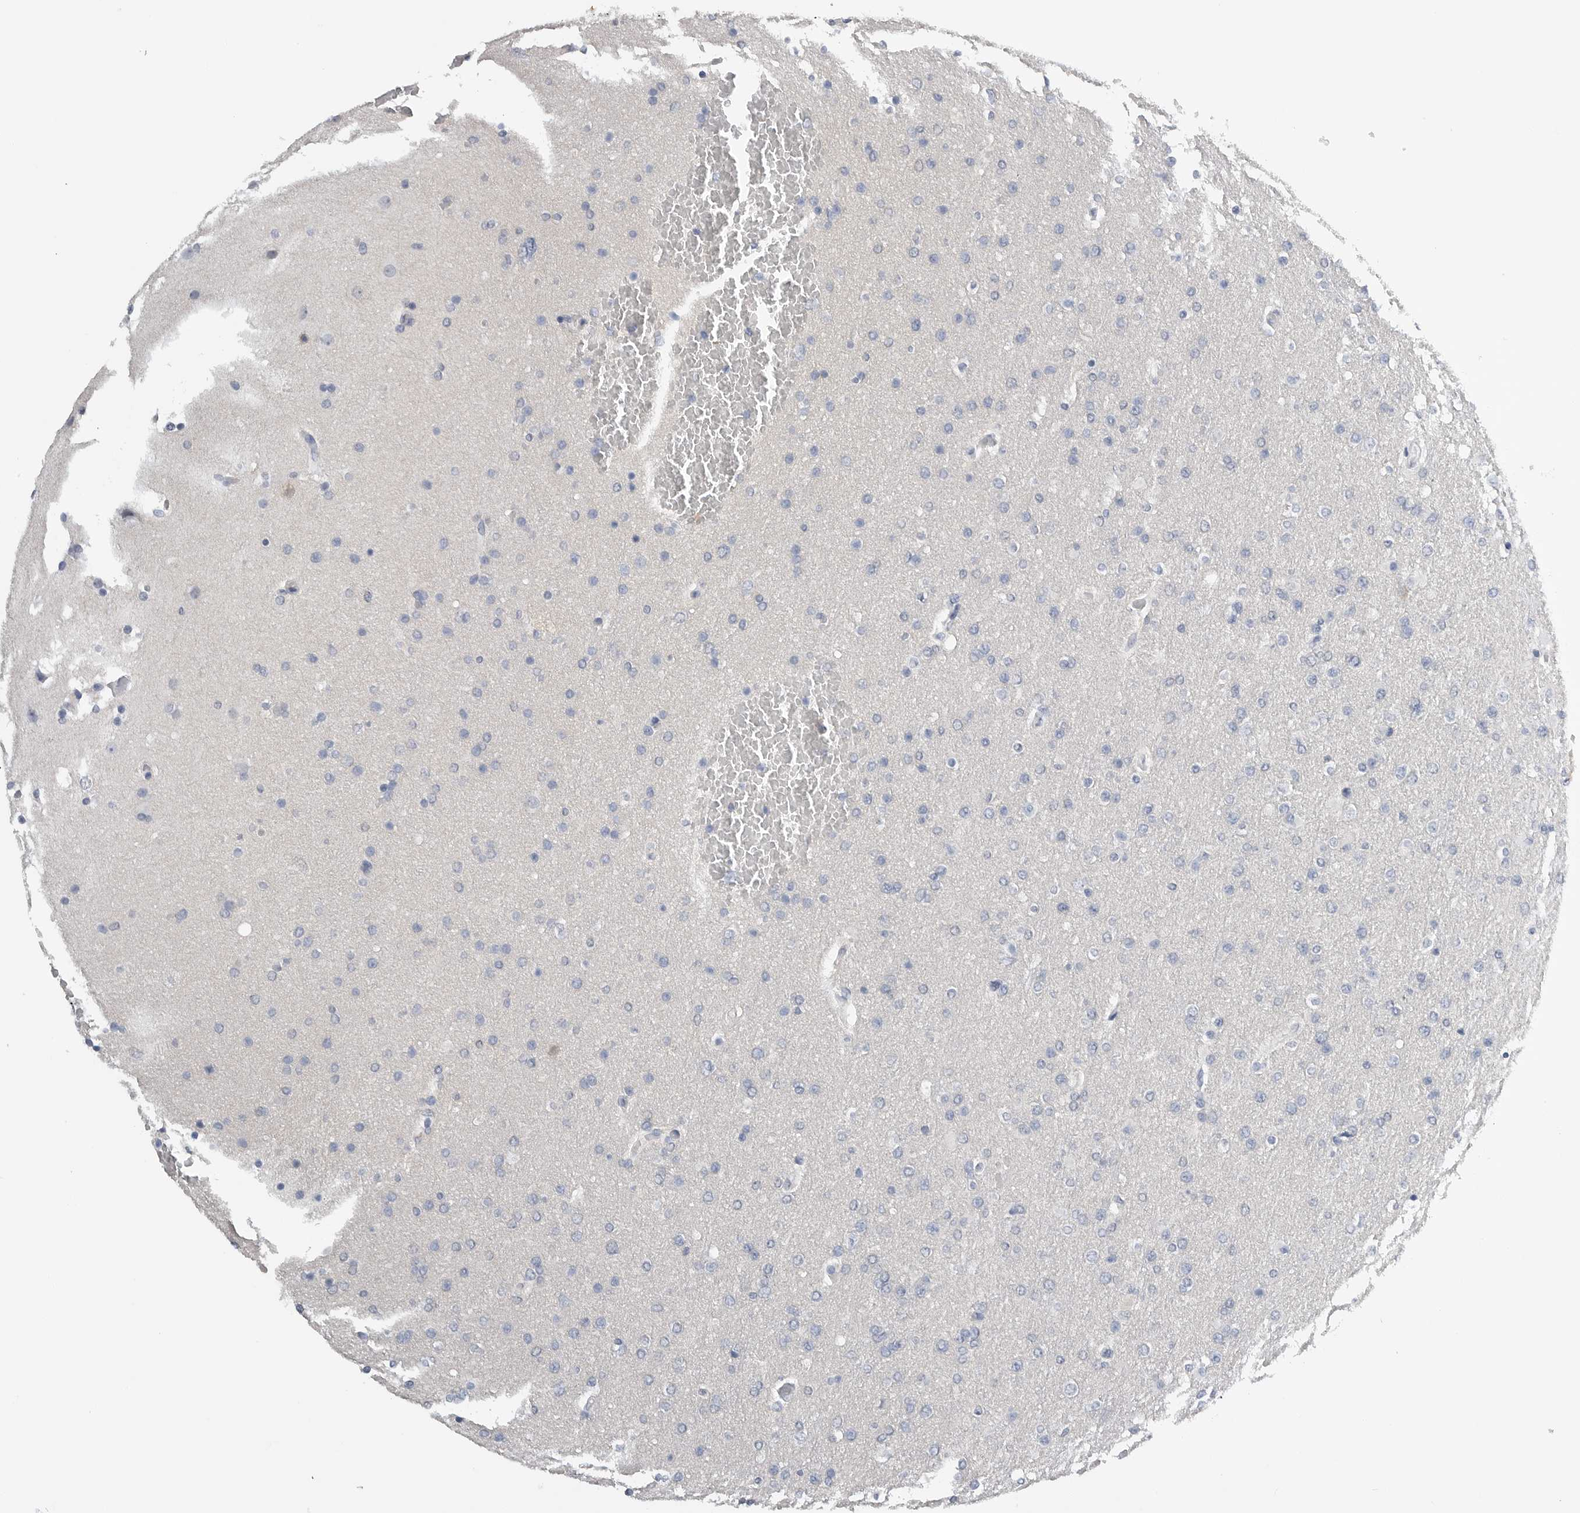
{"staining": {"intensity": "negative", "quantity": "none", "location": "none"}, "tissue": "glioma", "cell_type": "Tumor cells", "image_type": "cancer", "snomed": [{"axis": "morphology", "description": "Glioma, malignant, High grade"}, {"axis": "topography", "description": "Cerebral cortex"}], "caption": "Immunohistochemistry (IHC) photomicrograph of high-grade glioma (malignant) stained for a protein (brown), which demonstrates no expression in tumor cells. (Stains: DAB (3,3'-diaminobenzidine) immunohistochemistry (IHC) with hematoxylin counter stain, Microscopy: brightfield microscopy at high magnification).", "gene": "FABP6", "patient": {"sex": "female", "age": 36}}